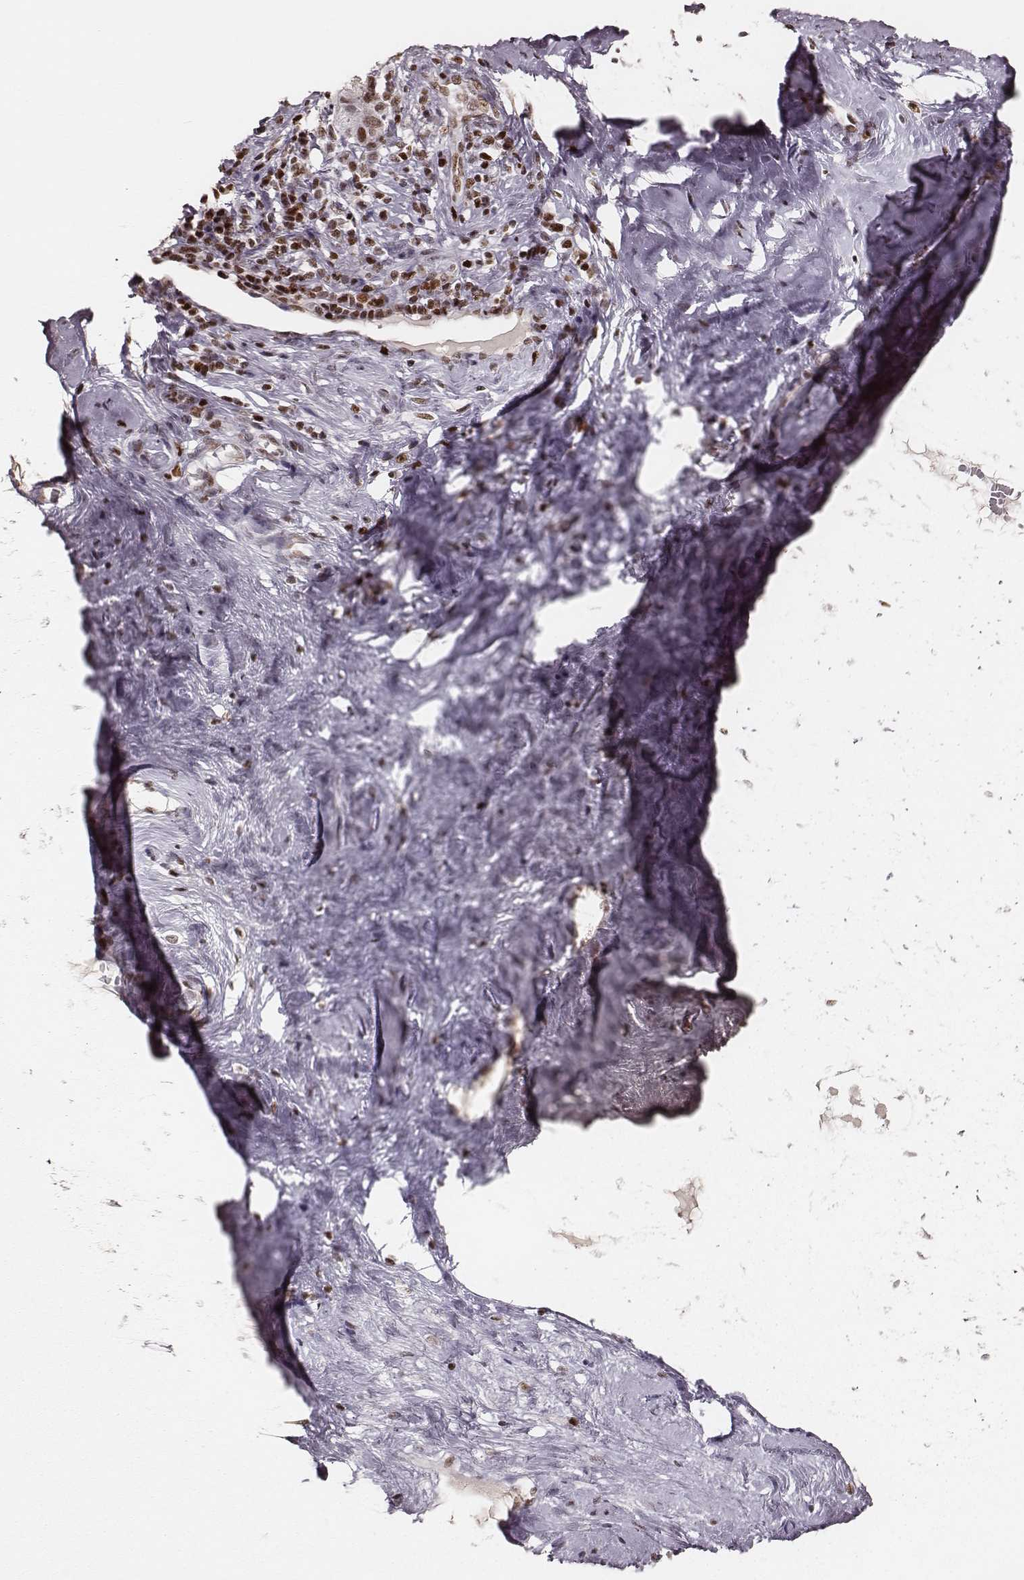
{"staining": {"intensity": "strong", "quantity": ">75%", "location": "nuclear"}, "tissue": "cervical cancer", "cell_type": "Tumor cells", "image_type": "cancer", "snomed": [{"axis": "morphology", "description": "Squamous cell carcinoma, NOS"}, {"axis": "topography", "description": "Cervix"}], "caption": "Strong nuclear protein positivity is appreciated in approximately >75% of tumor cells in cervical cancer (squamous cell carcinoma).", "gene": "PARP1", "patient": {"sex": "female", "age": 51}}